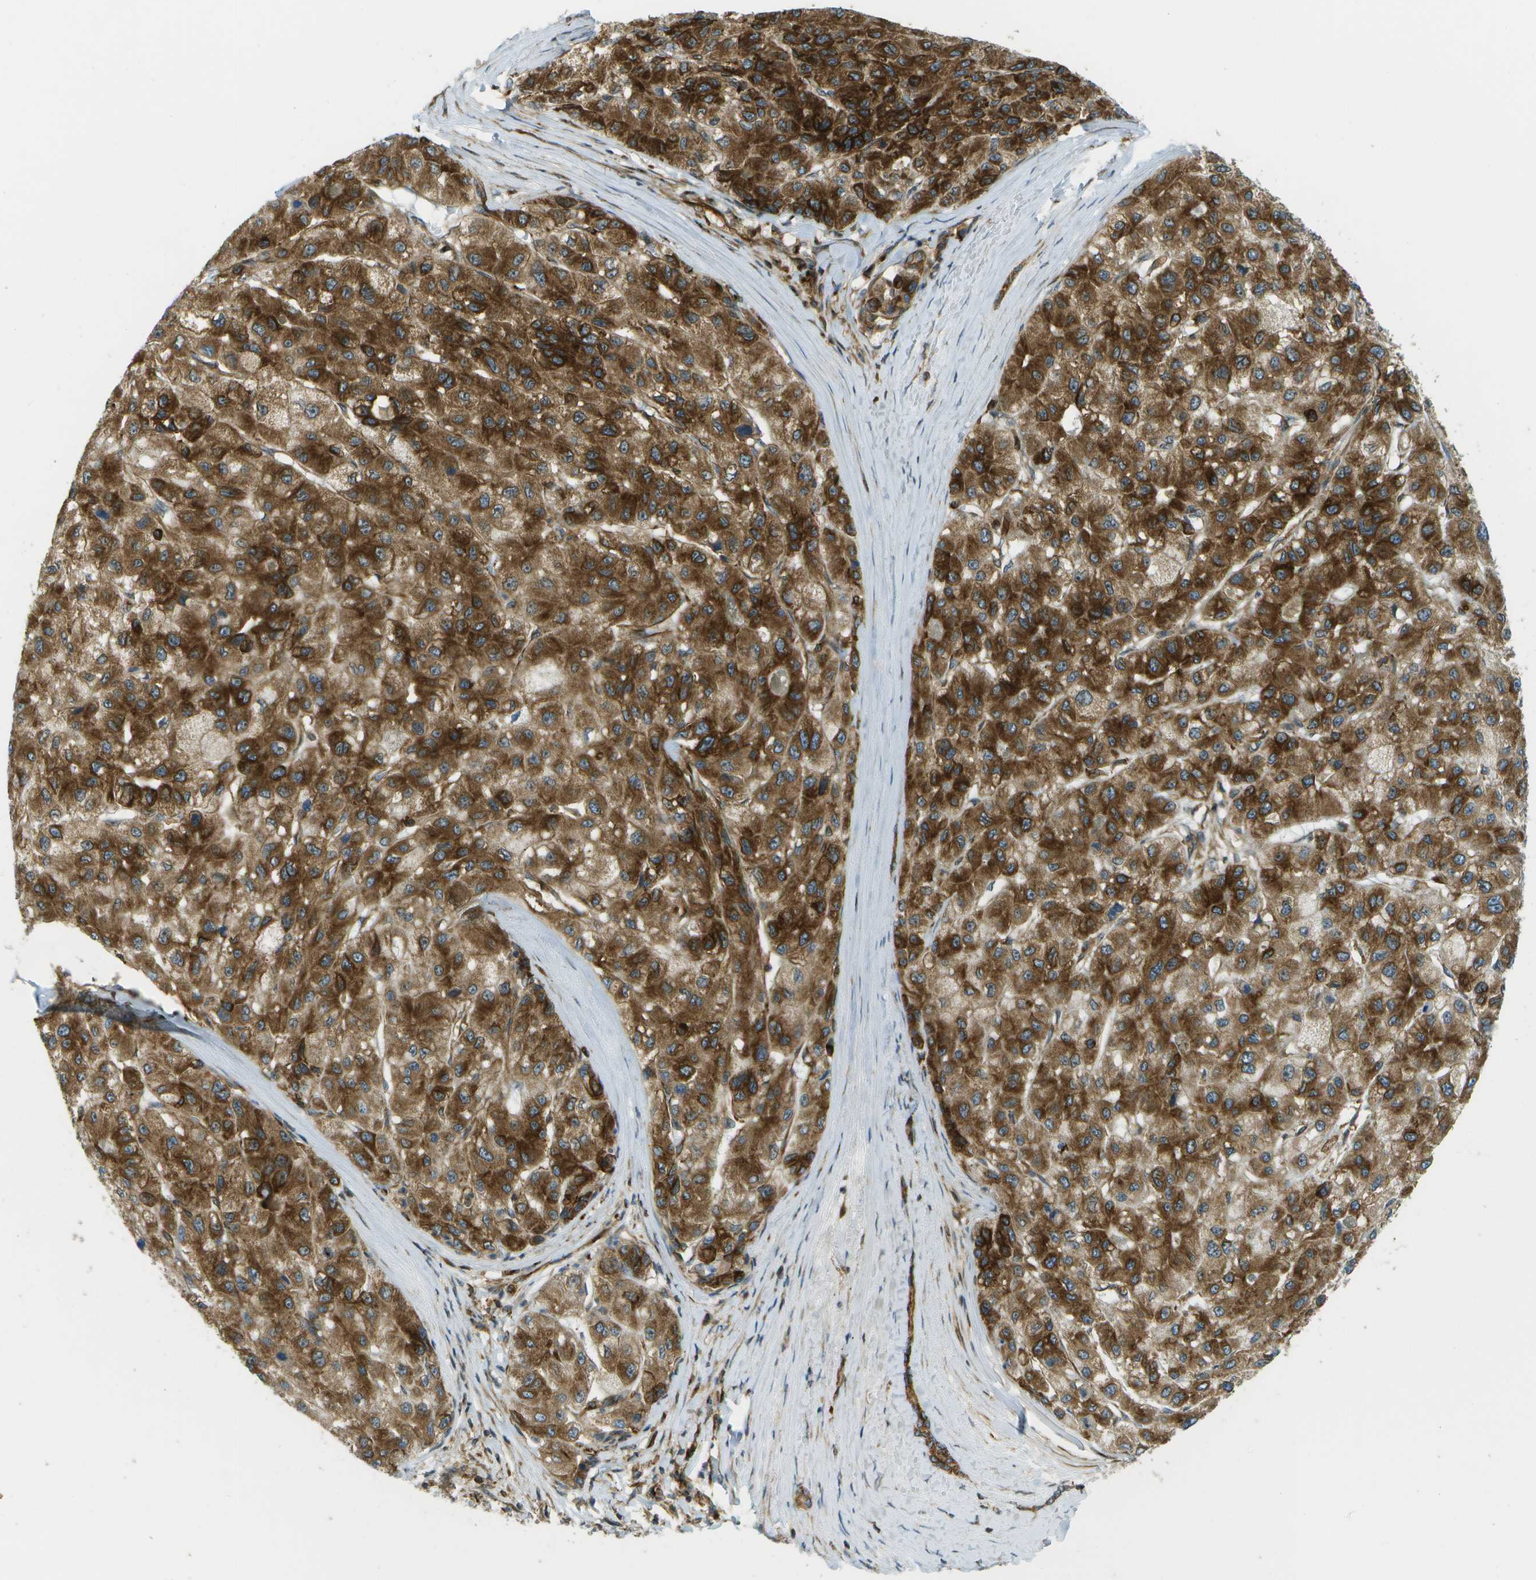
{"staining": {"intensity": "strong", "quantity": ">75%", "location": "cytoplasmic/membranous"}, "tissue": "liver cancer", "cell_type": "Tumor cells", "image_type": "cancer", "snomed": [{"axis": "morphology", "description": "Carcinoma, Hepatocellular, NOS"}, {"axis": "topography", "description": "Liver"}], "caption": "This is a histology image of immunohistochemistry (IHC) staining of liver cancer, which shows strong staining in the cytoplasmic/membranous of tumor cells.", "gene": "TMTC1", "patient": {"sex": "male", "age": 80}}